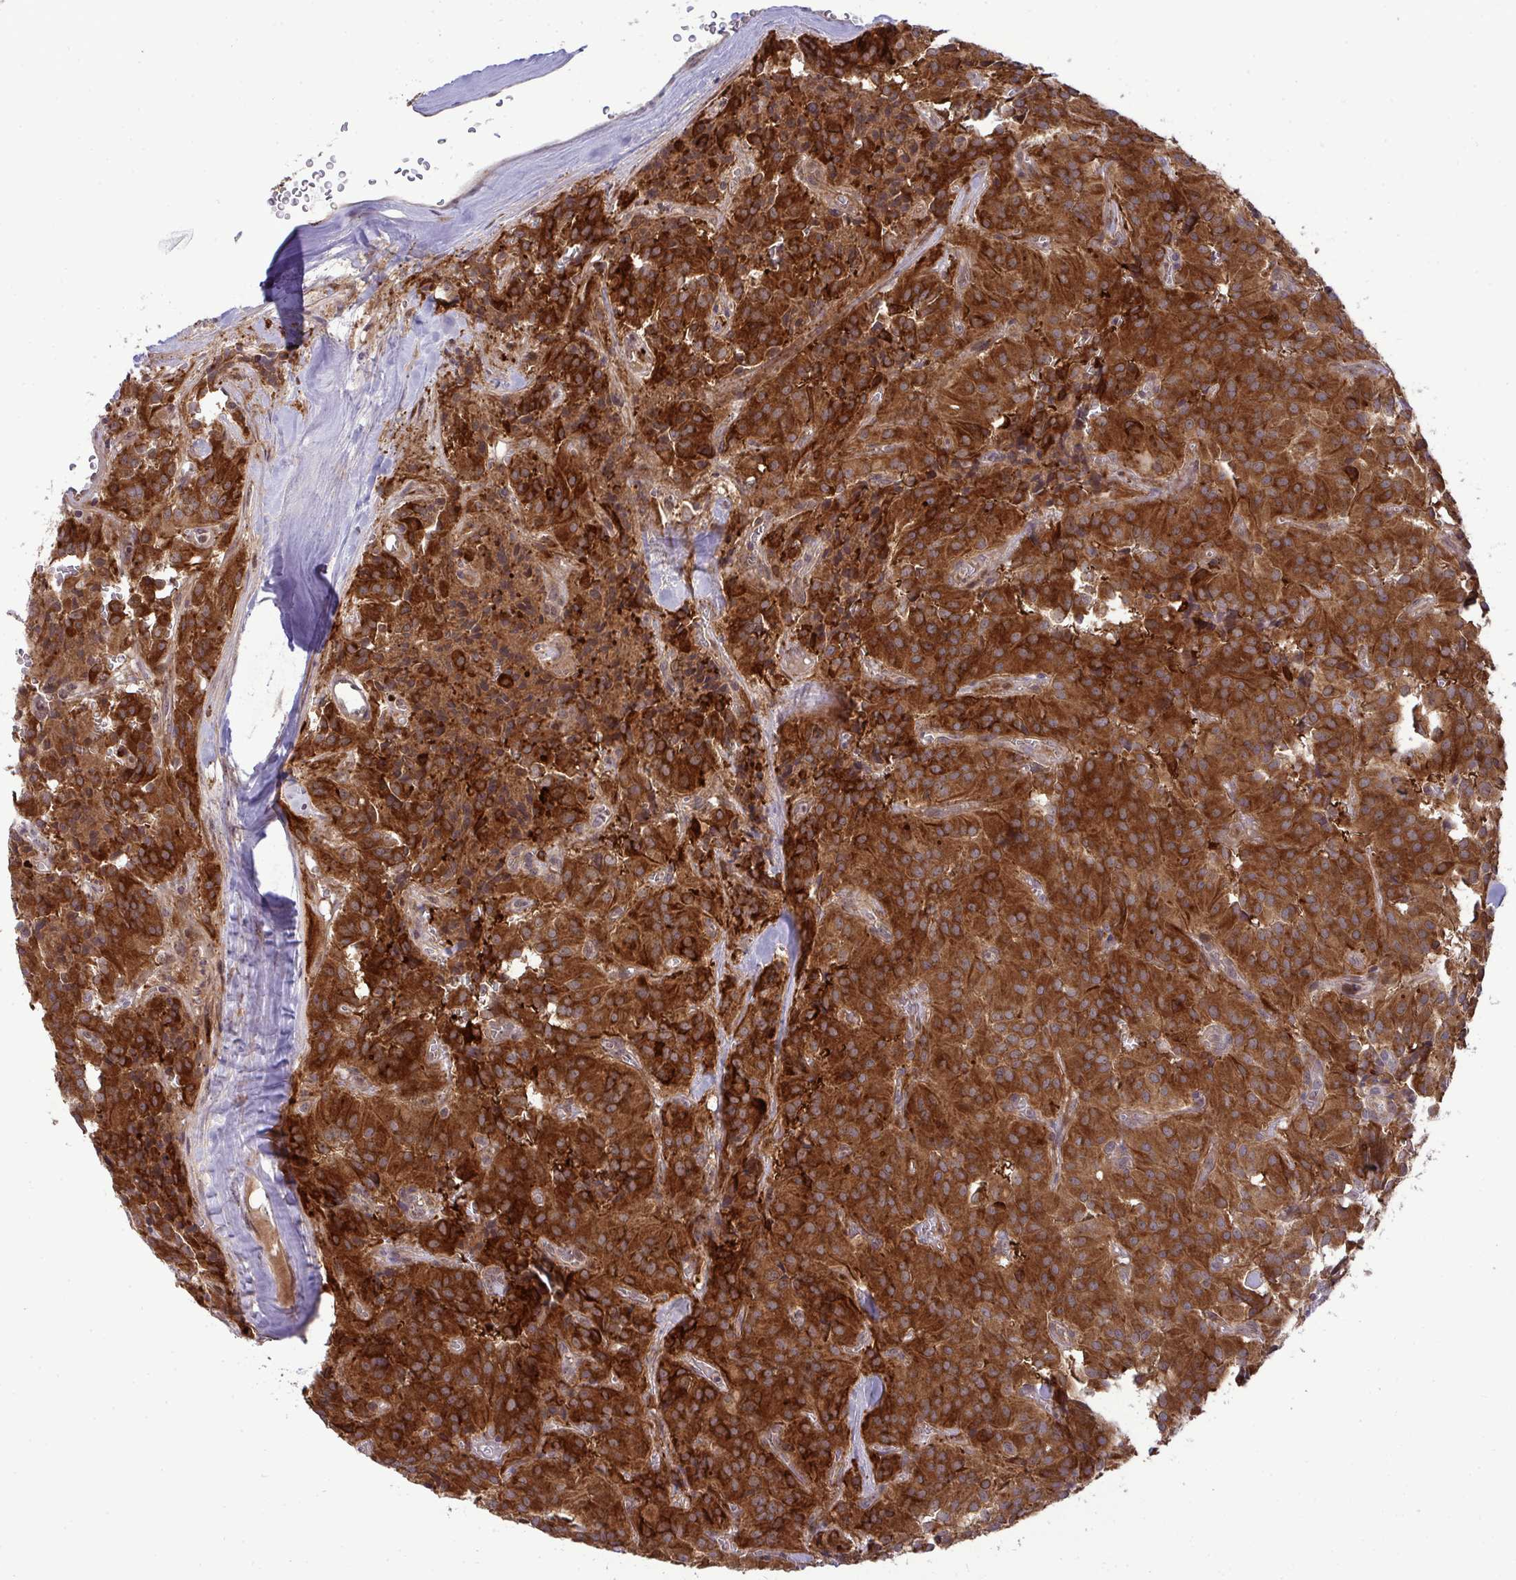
{"staining": {"intensity": "strong", "quantity": ">75%", "location": "cytoplasmic/membranous"}, "tissue": "glioma", "cell_type": "Tumor cells", "image_type": "cancer", "snomed": [{"axis": "morphology", "description": "Glioma, malignant, Low grade"}, {"axis": "topography", "description": "Brain"}], "caption": "Immunohistochemical staining of human glioma reveals strong cytoplasmic/membranous protein expression in about >75% of tumor cells. The protein of interest is stained brown, and the nuclei are stained in blue (DAB IHC with brightfield microscopy, high magnification).", "gene": "TRIM44", "patient": {"sex": "male", "age": 42}}